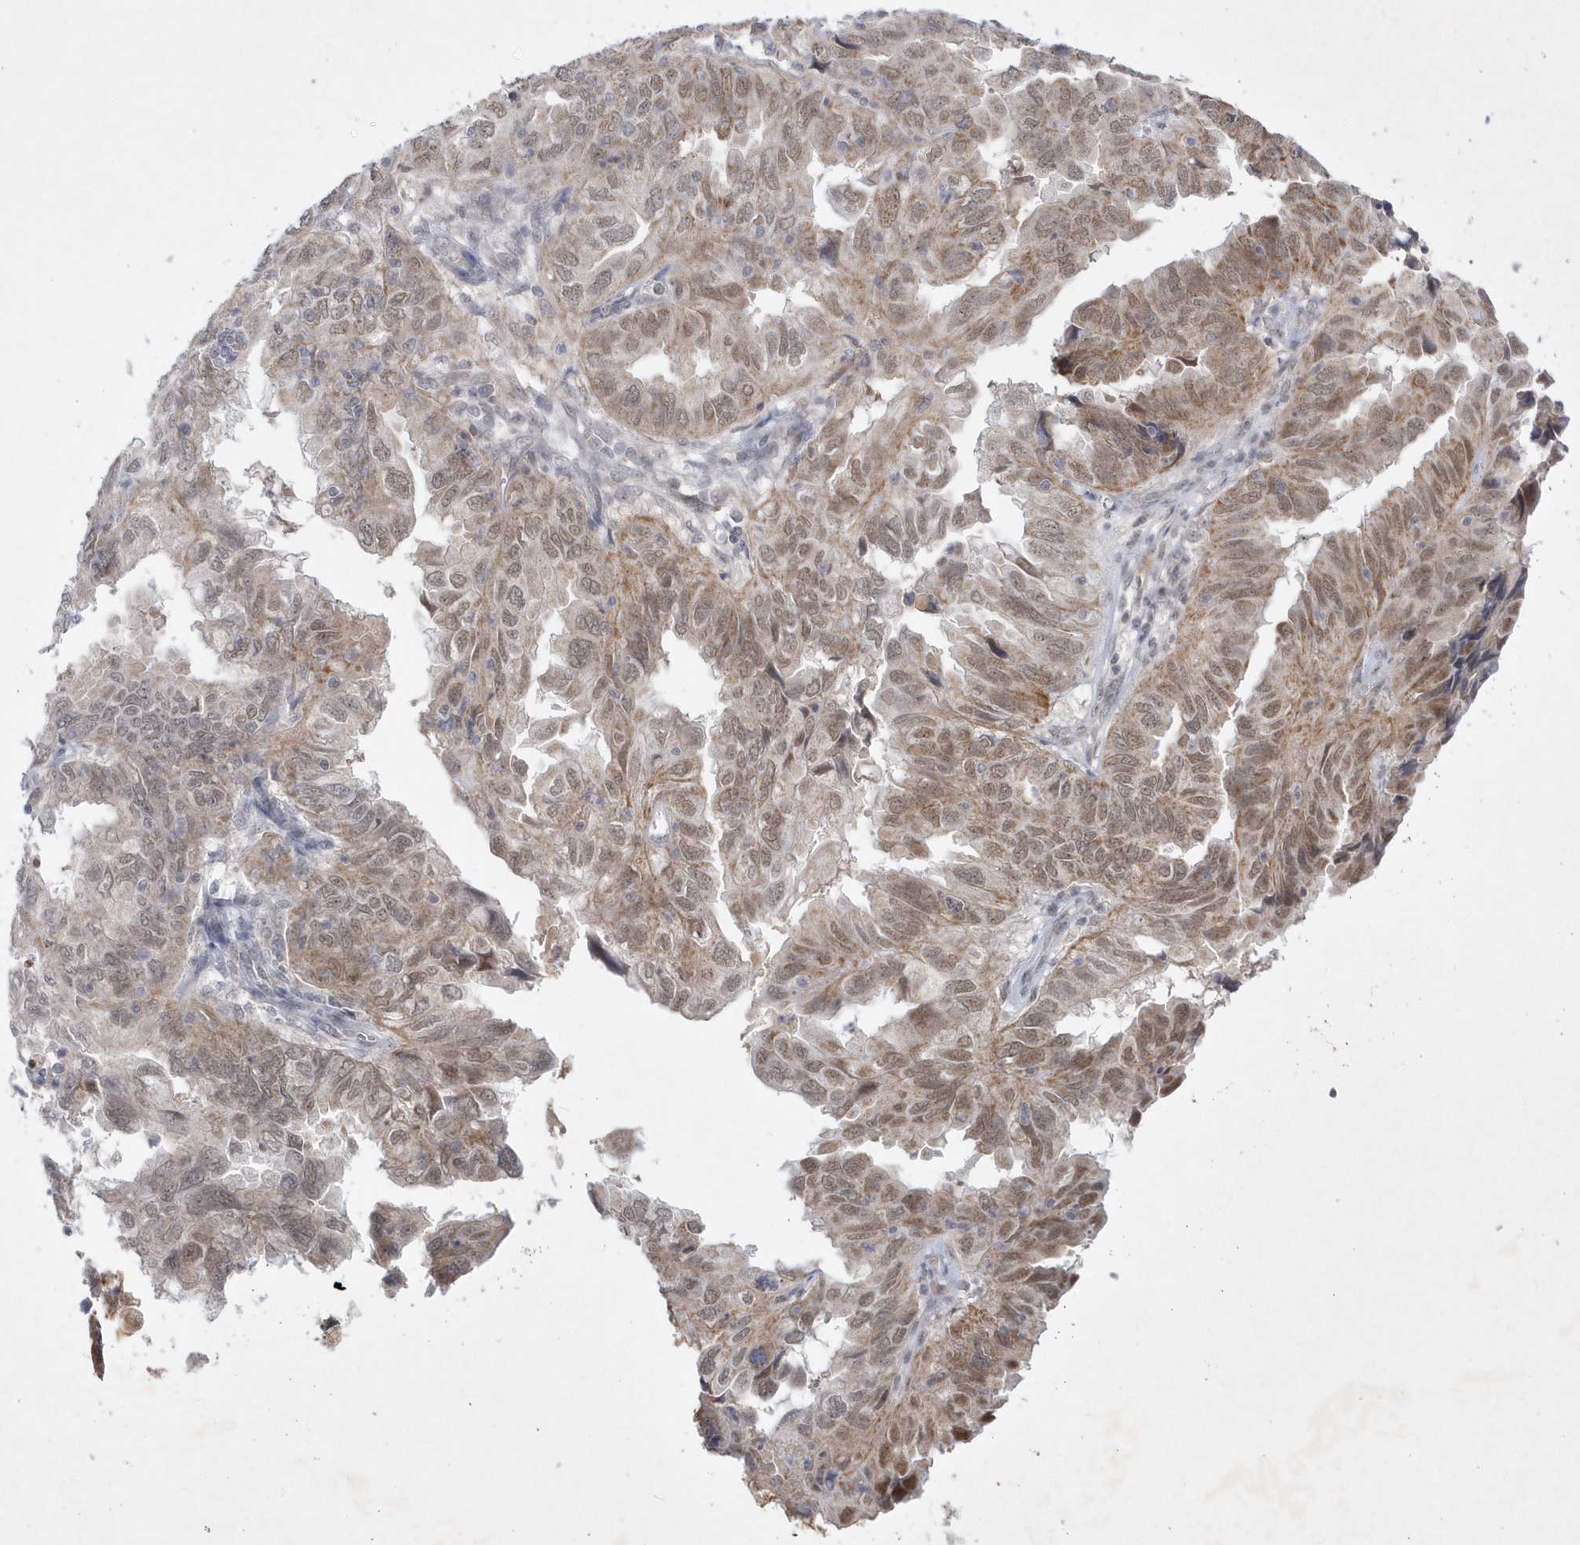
{"staining": {"intensity": "moderate", "quantity": "25%-75%", "location": "cytoplasmic/membranous,nuclear"}, "tissue": "endometrial cancer", "cell_type": "Tumor cells", "image_type": "cancer", "snomed": [{"axis": "morphology", "description": "Adenocarcinoma, NOS"}, {"axis": "topography", "description": "Uterus"}], "caption": "Endometrial cancer (adenocarcinoma) stained for a protein exhibits moderate cytoplasmic/membranous and nuclear positivity in tumor cells.", "gene": "CPSF3", "patient": {"sex": "female", "age": 77}}